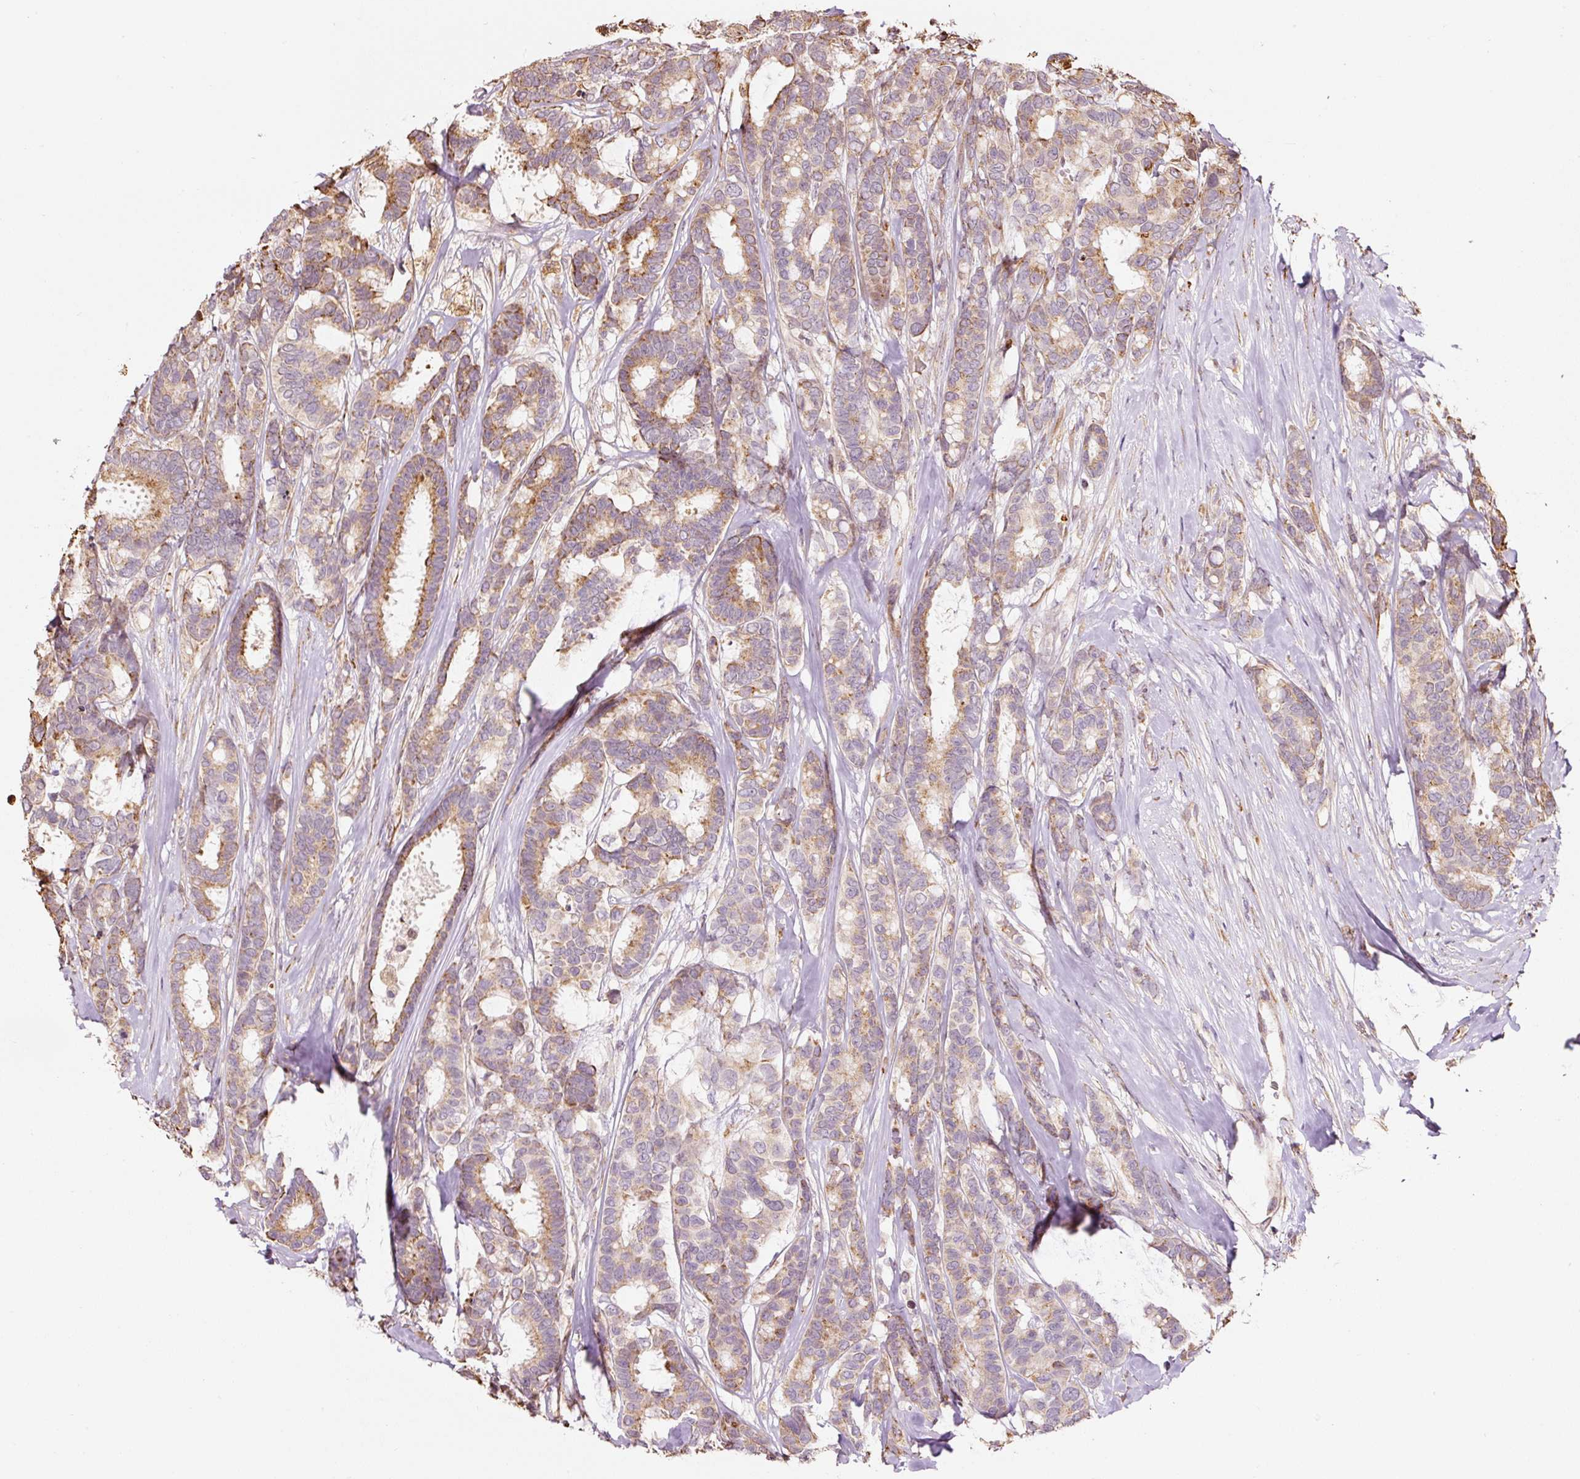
{"staining": {"intensity": "moderate", "quantity": ">75%", "location": "cytoplasmic/membranous"}, "tissue": "breast cancer", "cell_type": "Tumor cells", "image_type": "cancer", "snomed": [{"axis": "morphology", "description": "Duct carcinoma"}, {"axis": "topography", "description": "Breast"}], "caption": "The histopathology image shows immunohistochemical staining of breast cancer (invasive ductal carcinoma). There is moderate cytoplasmic/membranous expression is seen in approximately >75% of tumor cells. The staining is performed using DAB brown chromogen to label protein expression. The nuclei are counter-stained blue using hematoxylin.", "gene": "ETF1", "patient": {"sex": "female", "age": 87}}